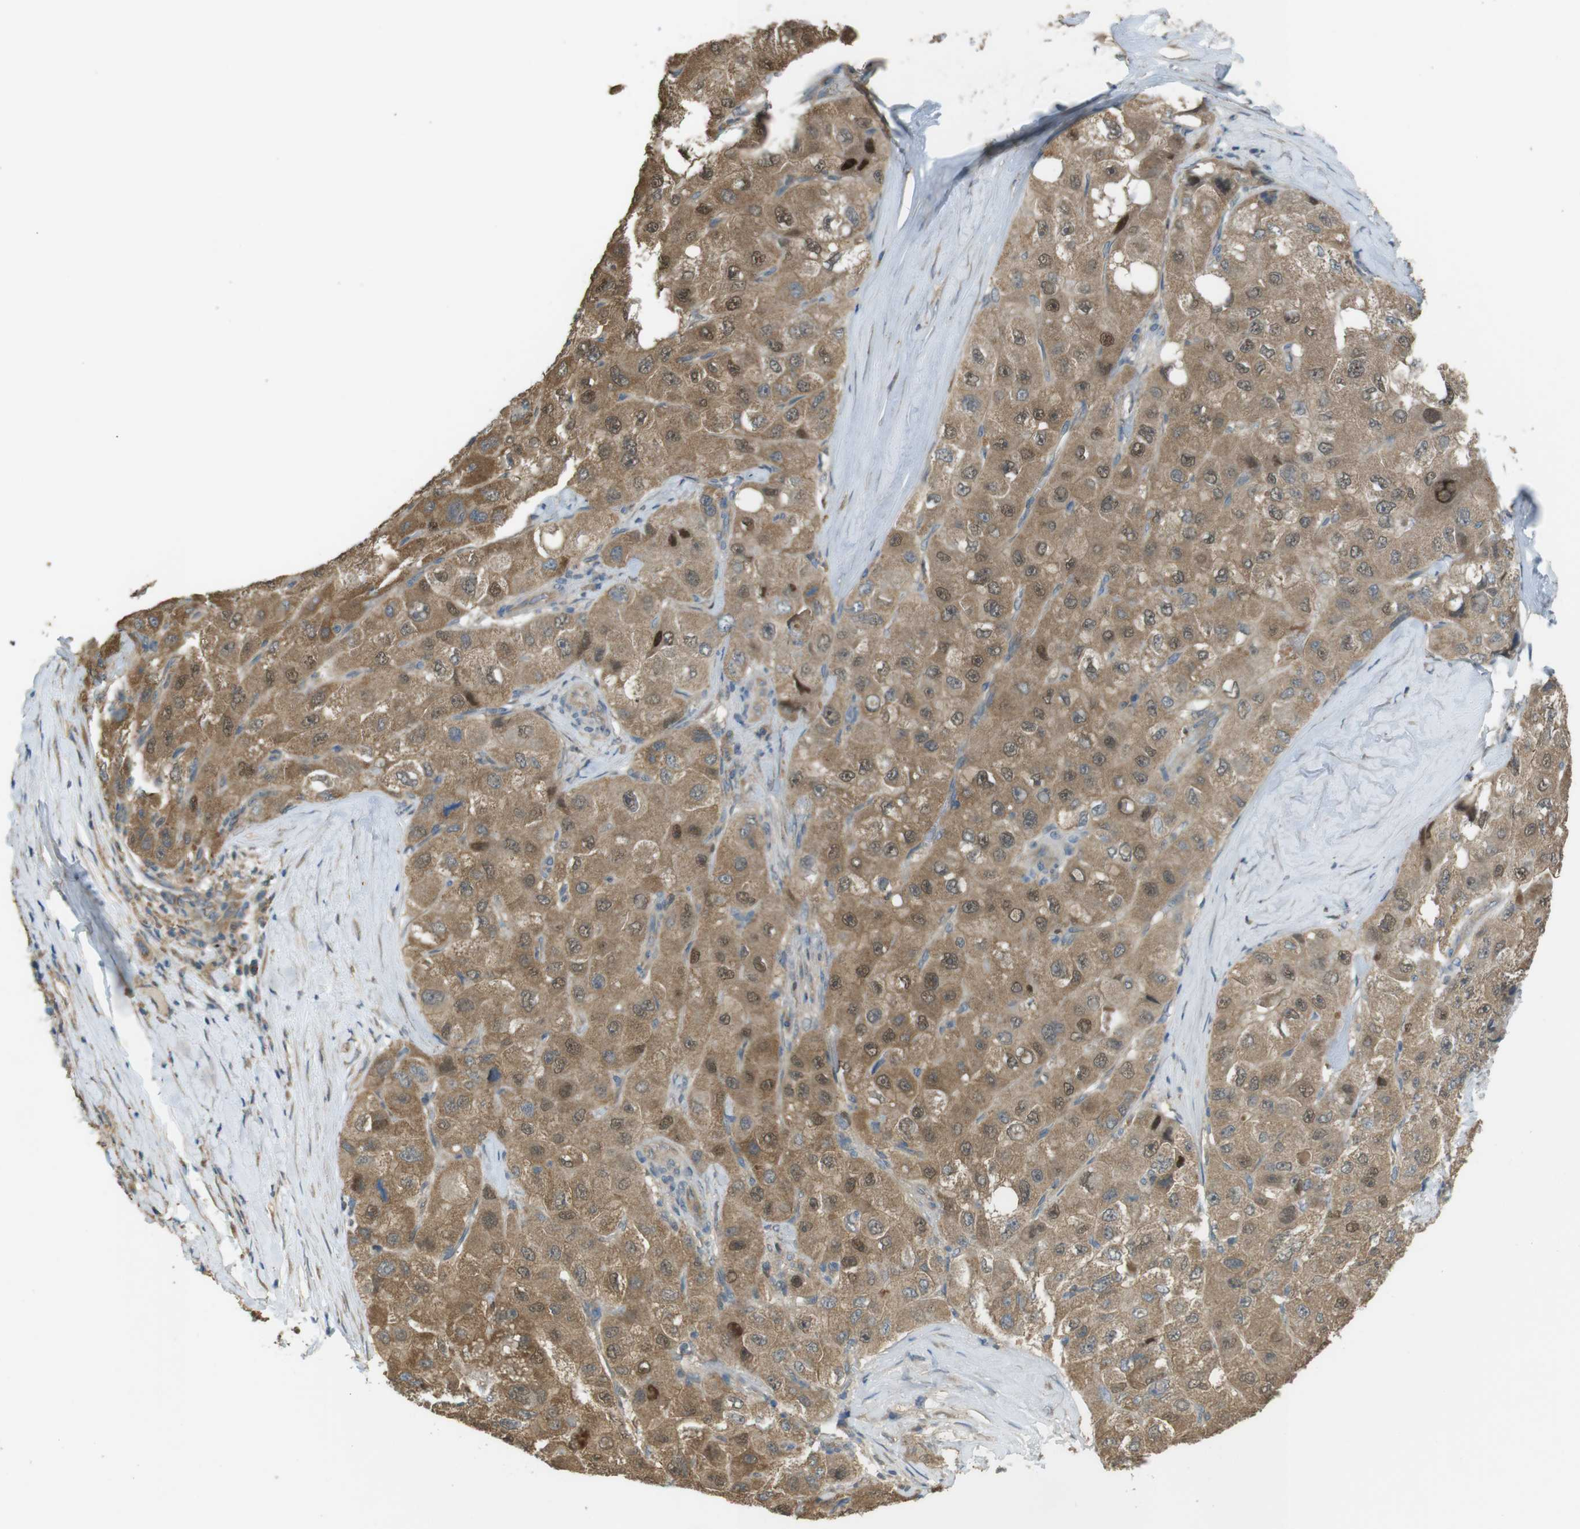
{"staining": {"intensity": "moderate", "quantity": ">75%", "location": "cytoplasmic/membranous,nuclear"}, "tissue": "liver cancer", "cell_type": "Tumor cells", "image_type": "cancer", "snomed": [{"axis": "morphology", "description": "Carcinoma, Hepatocellular, NOS"}, {"axis": "topography", "description": "Liver"}], "caption": "This is a photomicrograph of immunohistochemistry (IHC) staining of liver cancer, which shows moderate expression in the cytoplasmic/membranous and nuclear of tumor cells.", "gene": "ZDHHC20", "patient": {"sex": "male", "age": 80}}